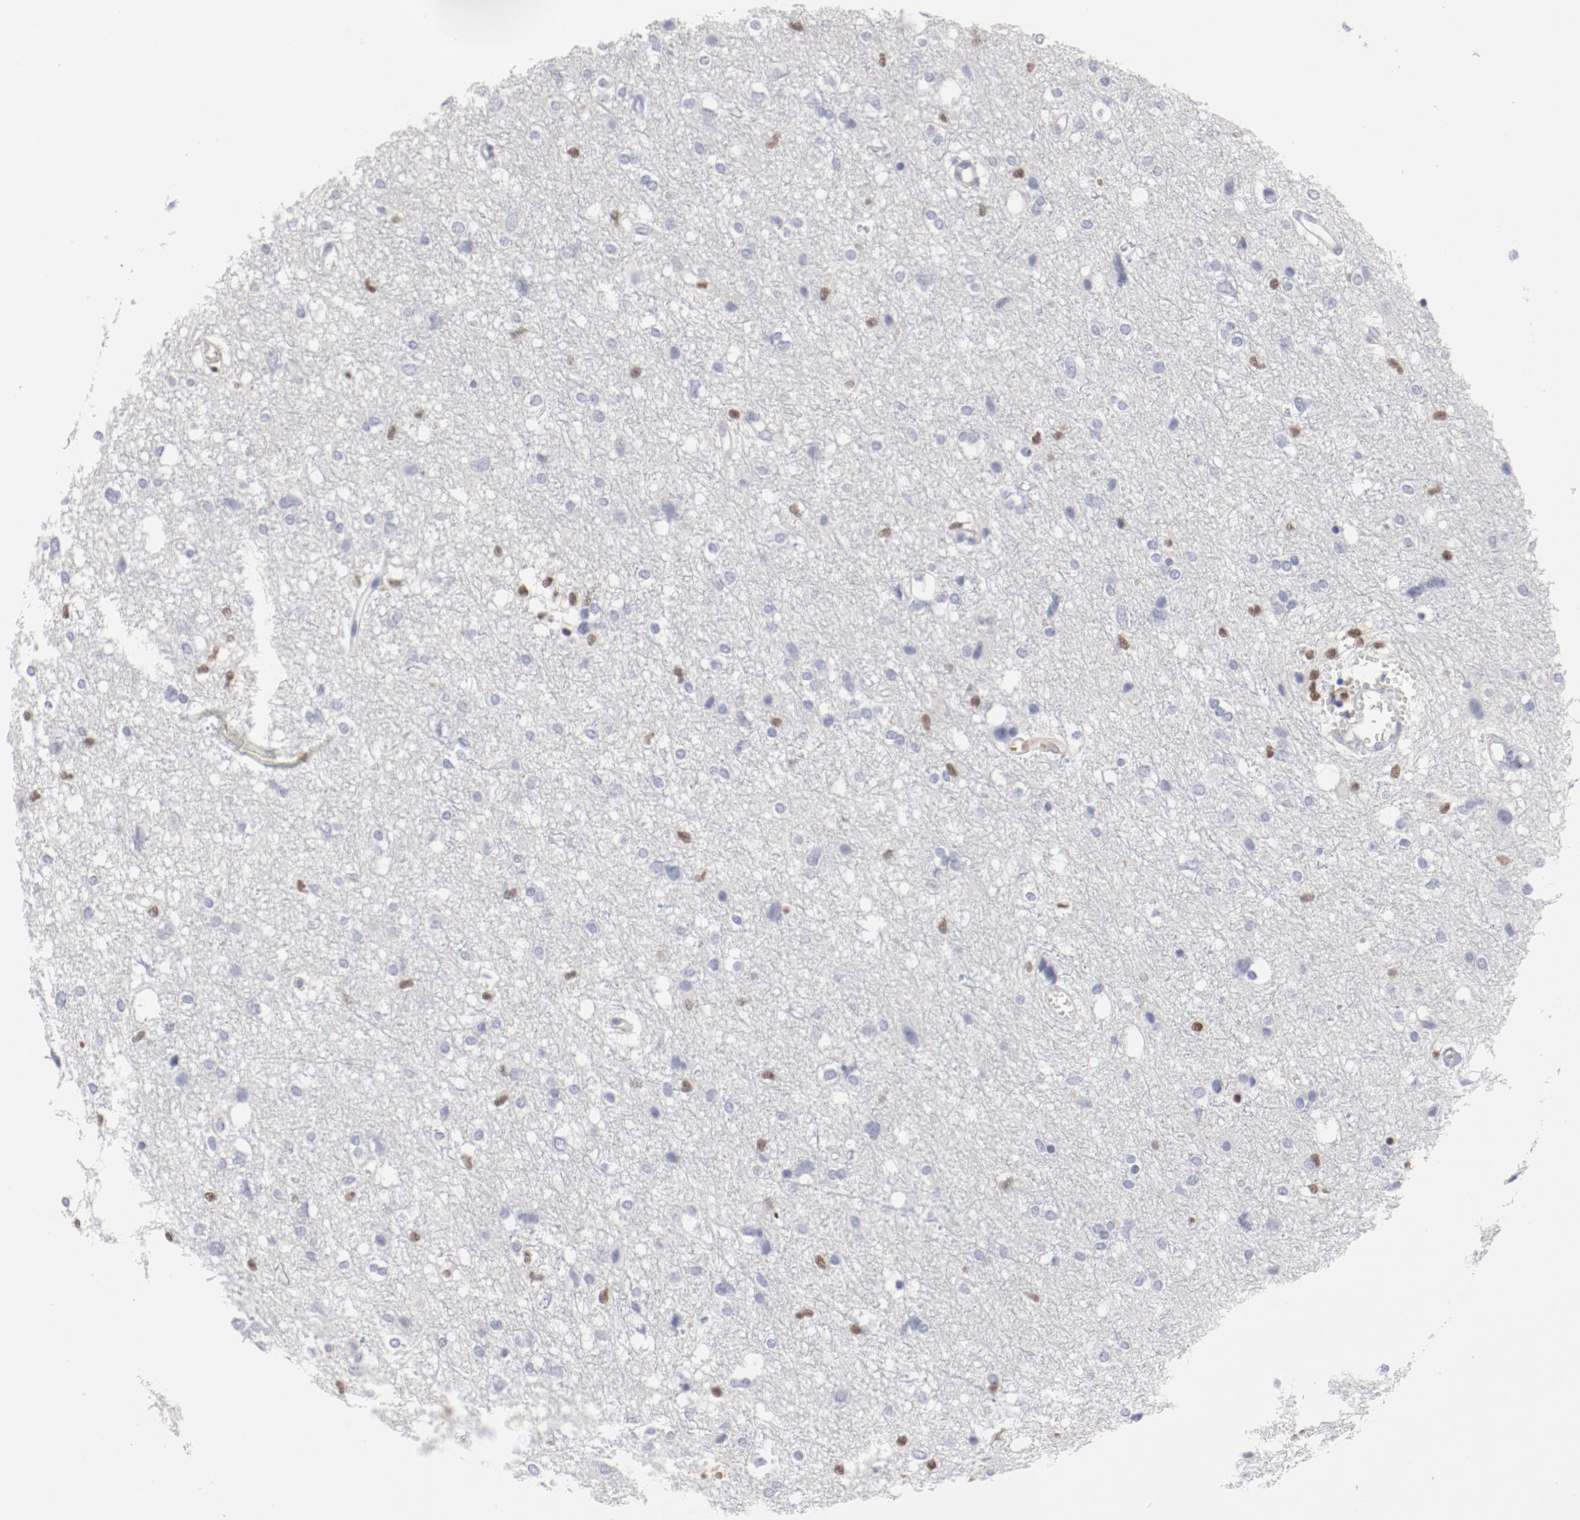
{"staining": {"intensity": "negative", "quantity": "none", "location": "none"}, "tissue": "glioma", "cell_type": "Tumor cells", "image_type": "cancer", "snomed": [{"axis": "morphology", "description": "Glioma, malignant, High grade"}, {"axis": "topography", "description": "Brain"}], "caption": "Malignant high-grade glioma stained for a protein using immunohistochemistry reveals no positivity tumor cells.", "gene": "SPI1", "patient": {"sex": "female", "age": 59}}